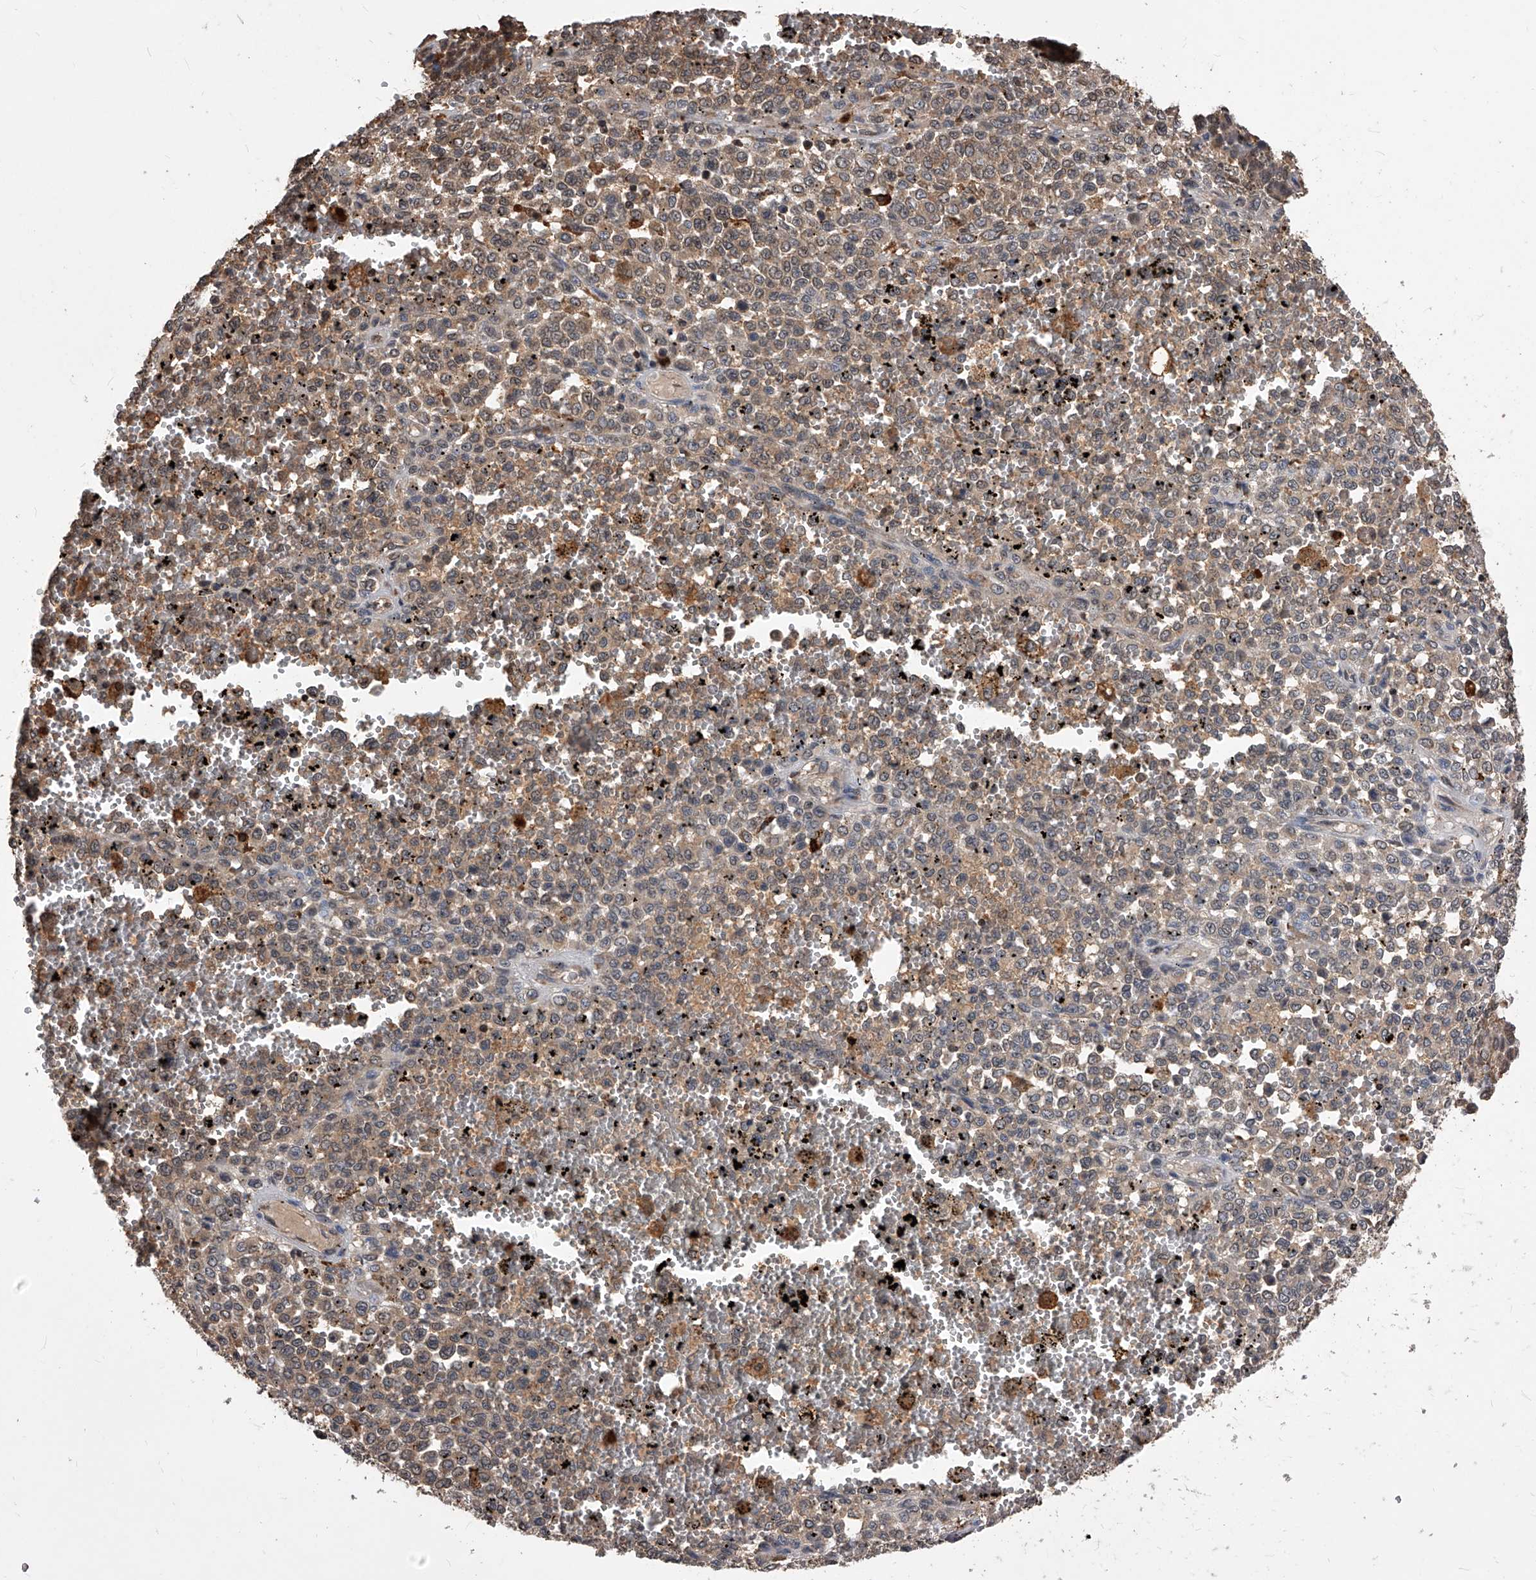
{"staining": {"intensity": "weak", "quantity": ">75%", "location": "cytoplasmic/membranous"}, "tissue": "melanoma", "cell_type": "Tumor cells", "image_type": "cancer", "snomed": [{"axis": "morphology", "description": "Malignant melanoma, Metastatic site"}, {"axis": "topography", "description": "Pancreas"}], "caption": "Protein expression analysis of malignant melanoma (metastatic site) exhibits weak cytoplasmic/membranous staining in about >75% of tumor cells.", "gene": "ID1", "patient": {"sex": "female", "age": 30}}